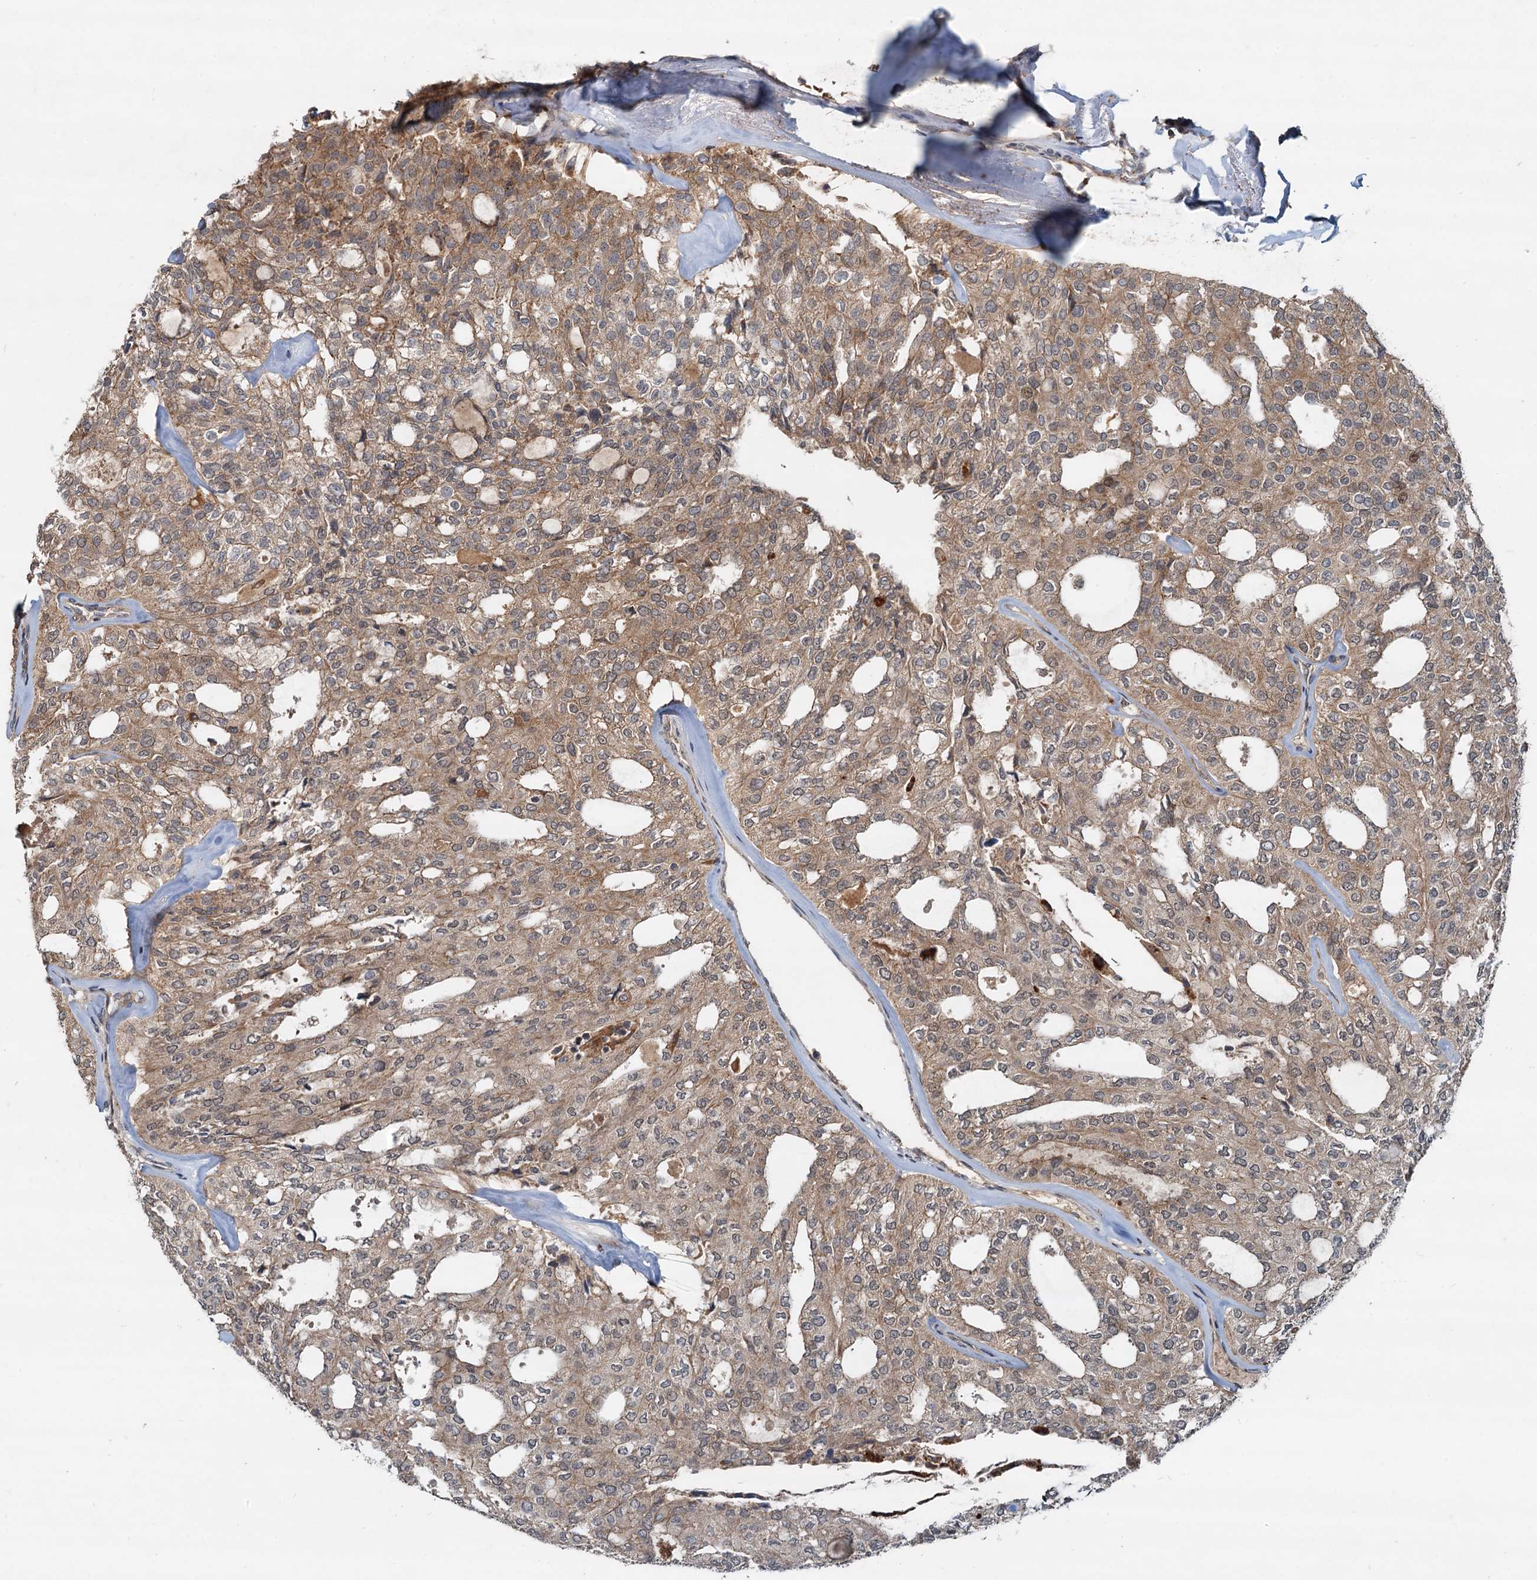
{"staining": {"intensity": "moderate", "quantity": ">75%", "location": "cytoplasmic/membranous"}, "tissue": "thyroid cancer", "cell_type": "Tumor cells", "image_type": "cancer", "snomed": [{"axis": "morphology", "description": "Follicular adenoma carcinoma, NOS"}, {"axis": "topography", "description": "Thyroid gland"}], "caption": "Thyroid cancer (follicular adenoma carcinoma) stained with a brown dye demonstrates moderate cytoplasmic/membranous positive staining in about >75% of tumor cells.", "gene": "CEP68", "patient": {"sex": "male", "age": 75}}